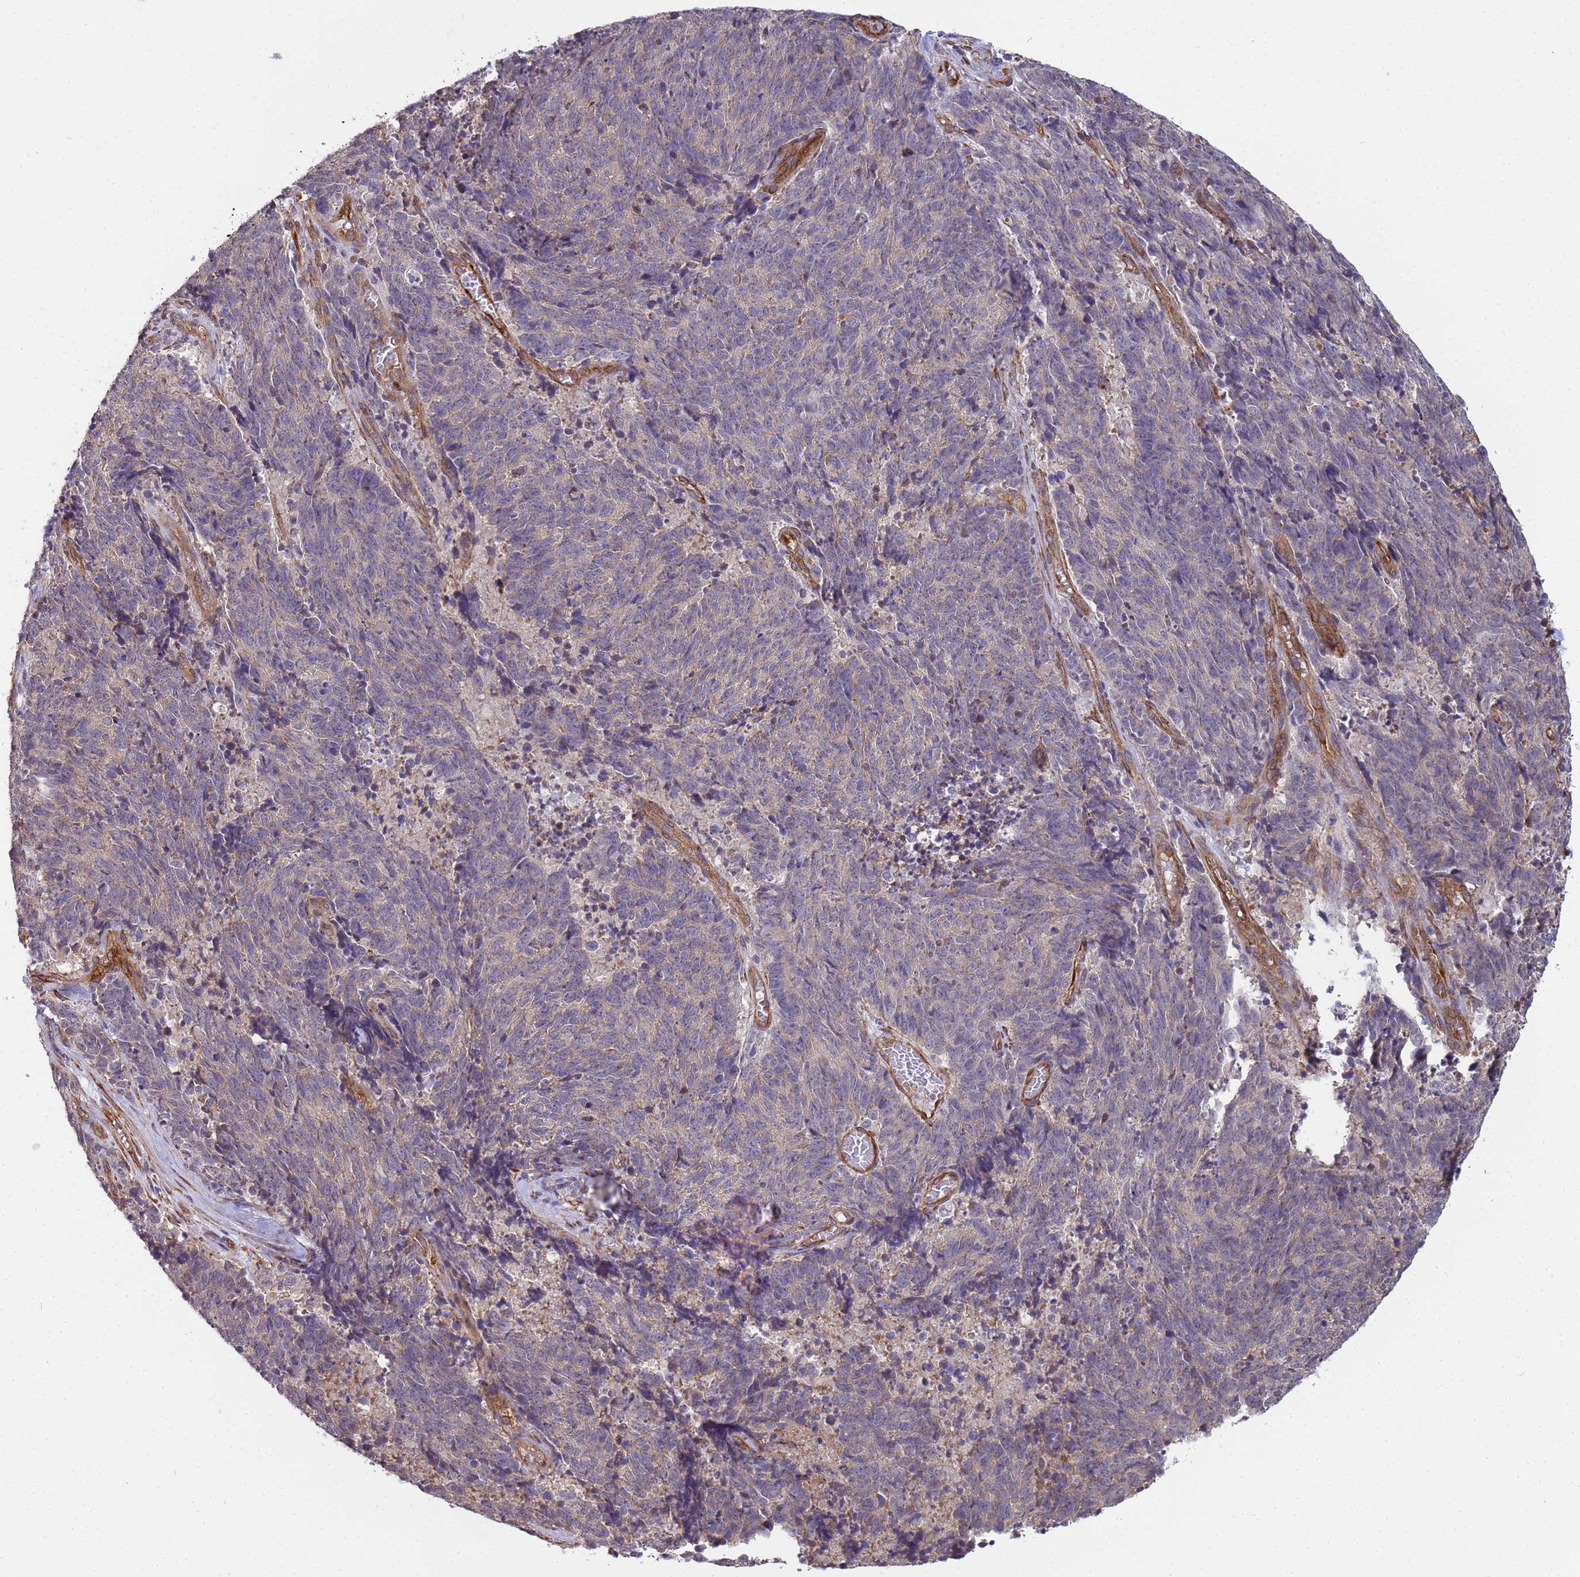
{"staining": {"intensity": "weak", "quantity": "<25%", "location": "cytoplasmic/membranous"}, "tissue": "cervical cancer", "cell_type": "Tumor cells", "image_type": "cancer", "snomed": [{"axis": "morphology", "description": "Squamous cell carcinoma, NOS"}, {"axis": "topography", "description": "Cervix"}], "caption": "A histopathology image of human cervical cancer is negative for staining in tumor cells.", "gene": "ITGB4", "patient": {"sex": "female", "age": 29}}